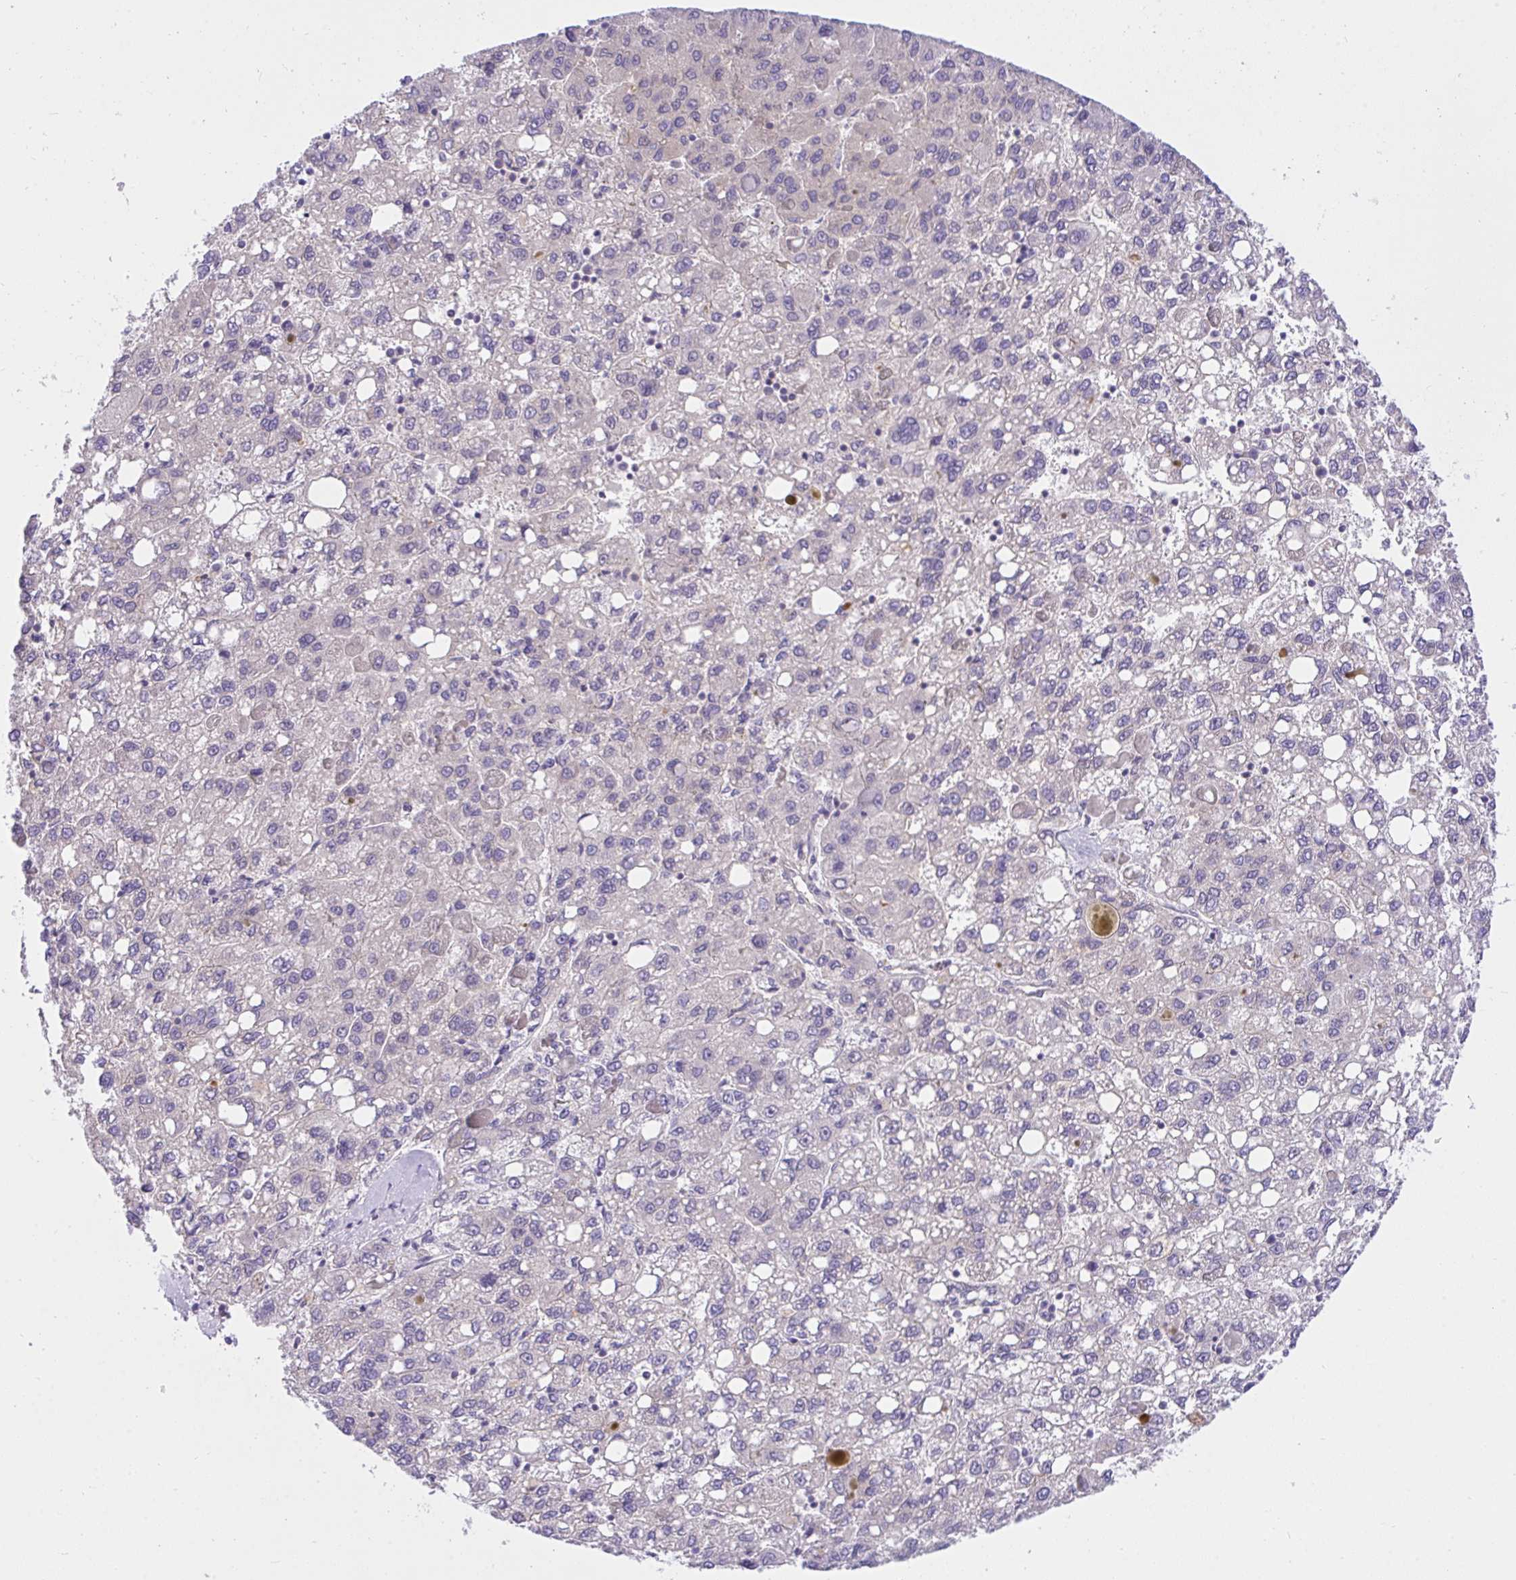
{"staining": {"intensity": "negative", "quantity": "none", "location": "none"}, "tissue": "liver cancer", "cell_type": "Tumor cells", "image_type": "cancer", "snomed": [{"axis": "morphology", "description": "Carcinoma, Hepatocellular, NOS"}, {"axis": "topography", "description": "Liver"}], "caption": "Tumor cells are negative for protein expression in human liver hepatocellular carcinoma.", "gene": "TLN2", "patient": {"sex": "female", "age": 82}}